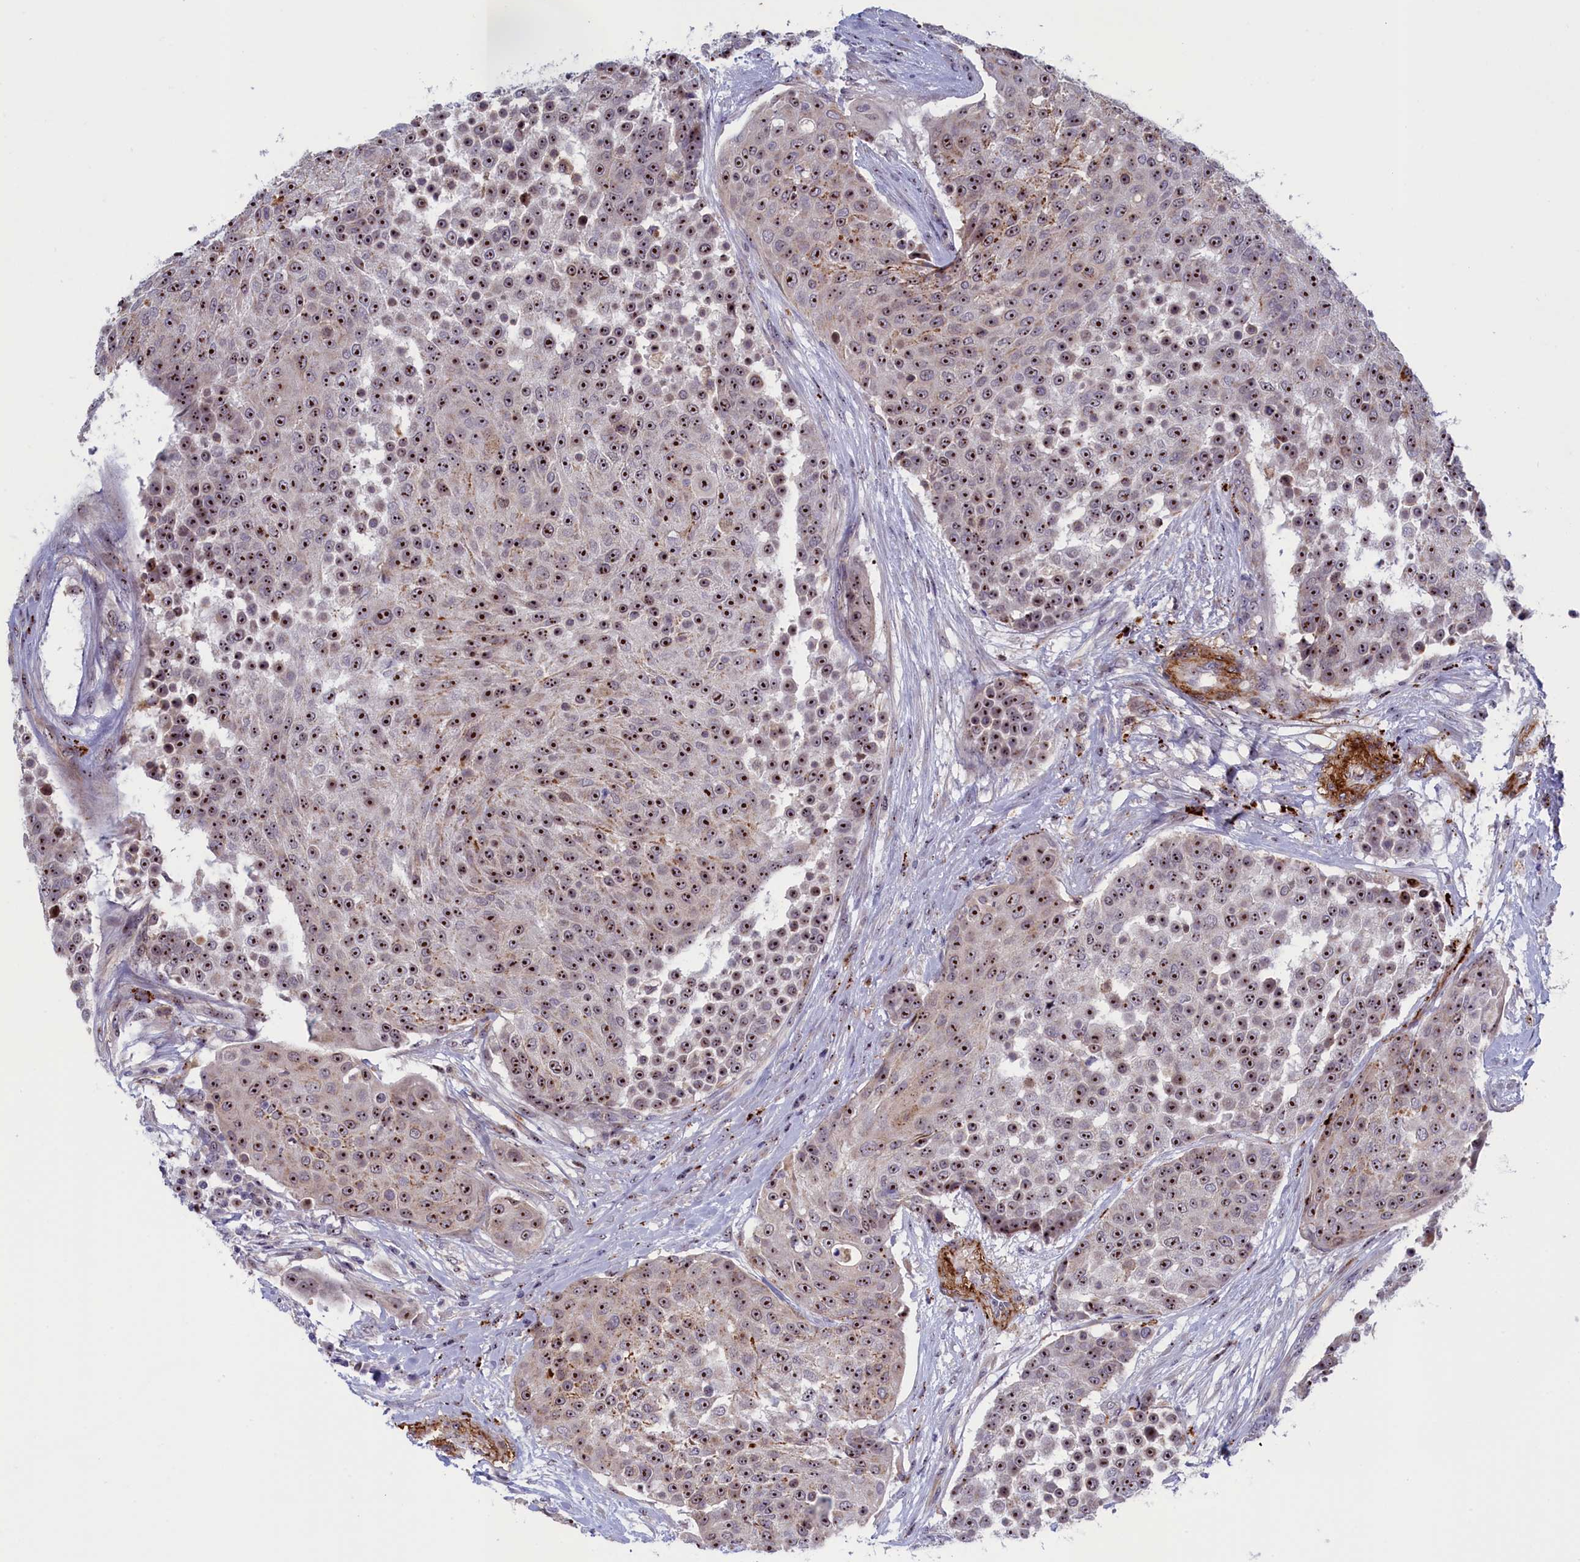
{"staining": {"intensity": "strong", "quantity": ">75%", "location": "nuclear"}, "tissue": "urothelial cancer", "cell_type": "Tumor cells", "image_type": "cancer", "snomed": [{"axis": "morphology", "description": "Urothelial carcinoma, High grade"}, {"axis": "topography", "description": "Urinary bladder"}], "caption": "A photomicrograph of human high-grade urothelial carcinoma stained for a protein displays strong nuclear brown staining in tumor cells. The protein of interest is shown in brown color, while the nuclei are stained blue.", "gene": "PPAN", "patient": {"sex": "female", "age": 63}}